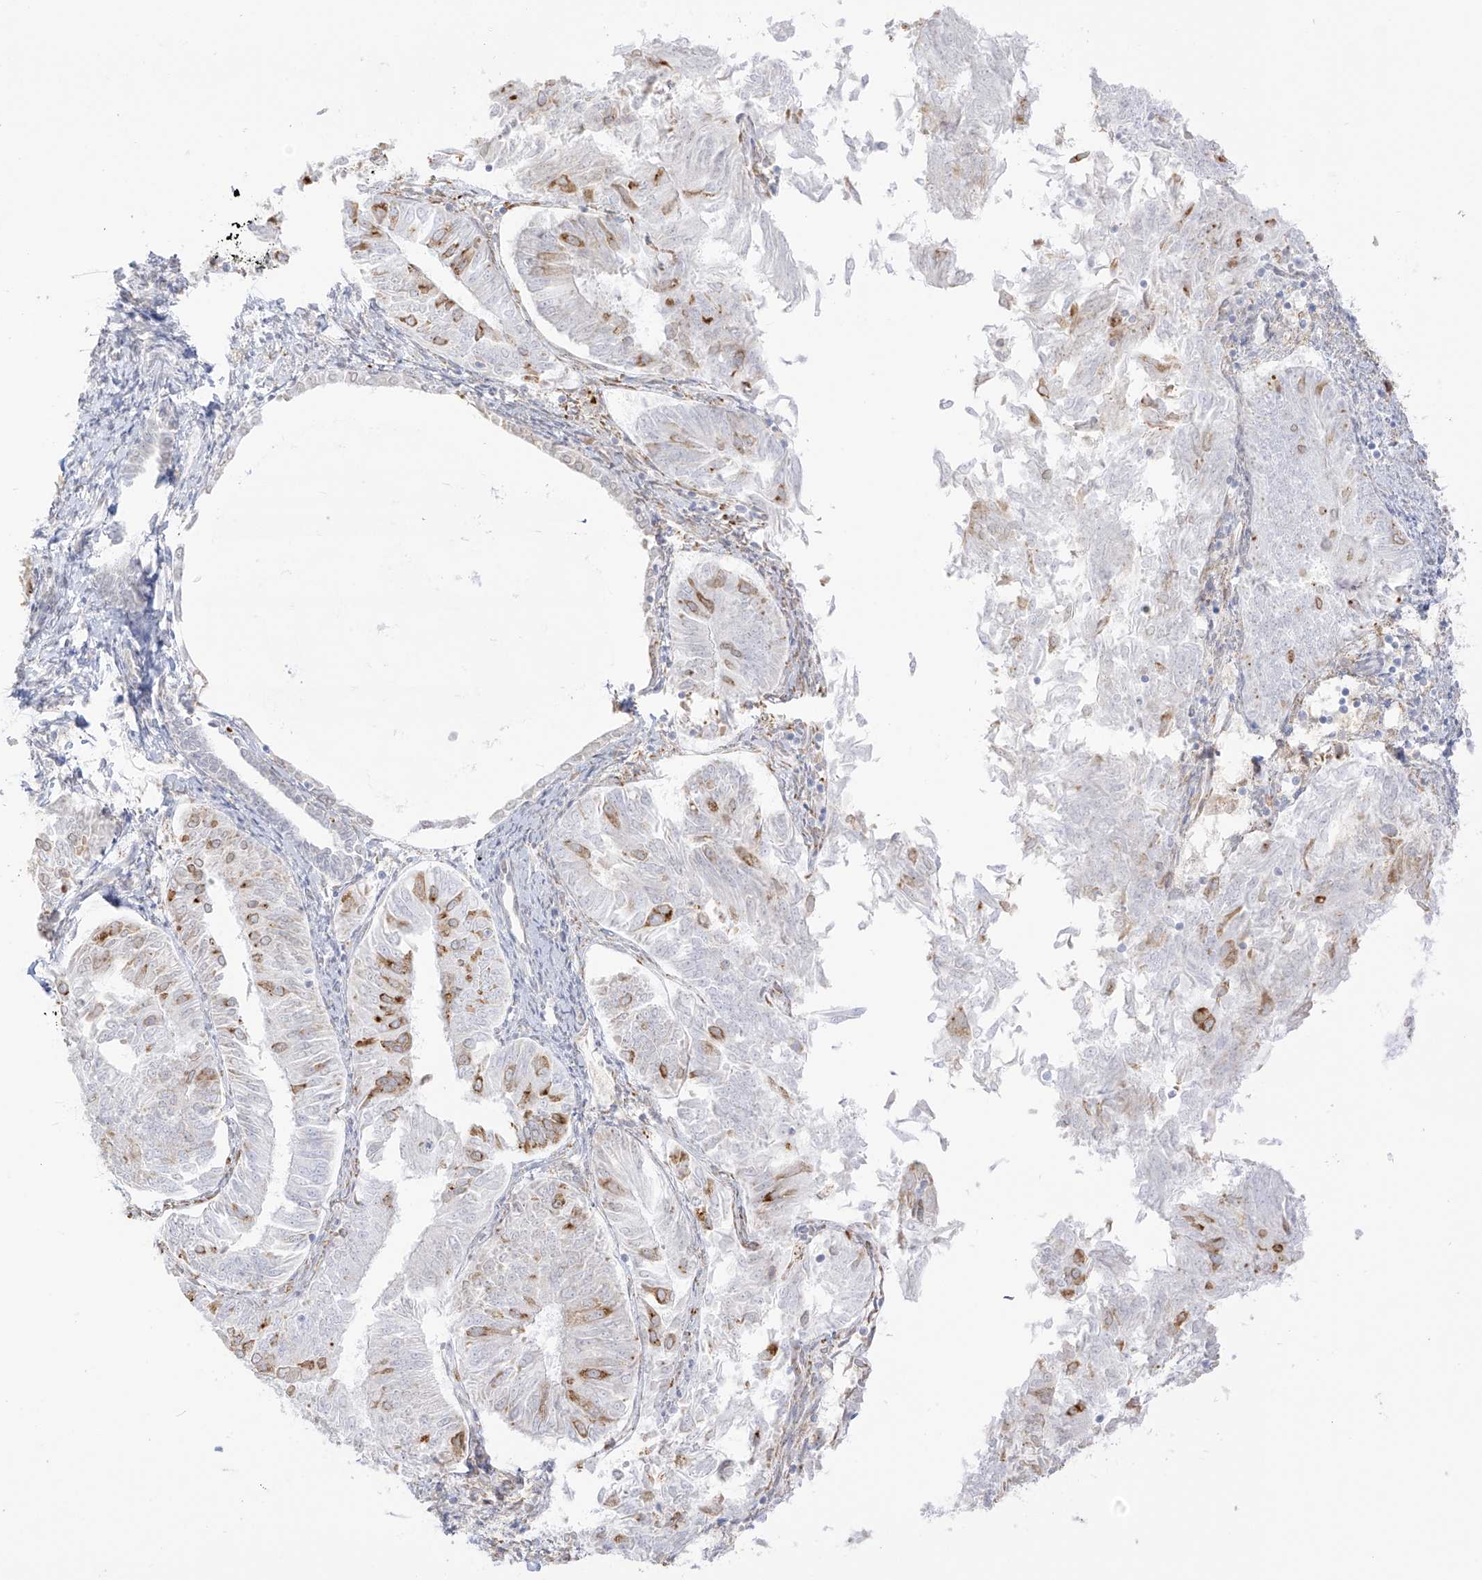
{"staining": {"intensity": "moderate", "quantity": "<25%", "location": "cytoplasmic/membranous"}, "tissue": "endometrial cancer", "cell_type": "Tumor cells", "image_type": "cancer", "snomed": [{"axis": "morphology", "description": "Adenocarcinoma, NOS"}, {"axis": "topography", "description": "Endometrium"}], "caption": "Endometrial adenocarcinoma tissue exhibits moderate cytoplasmic/membranous staining in approximately <25% of tumor cells", "gene": "LRRC59", "patient": {"sex": "female", "age": 58}}